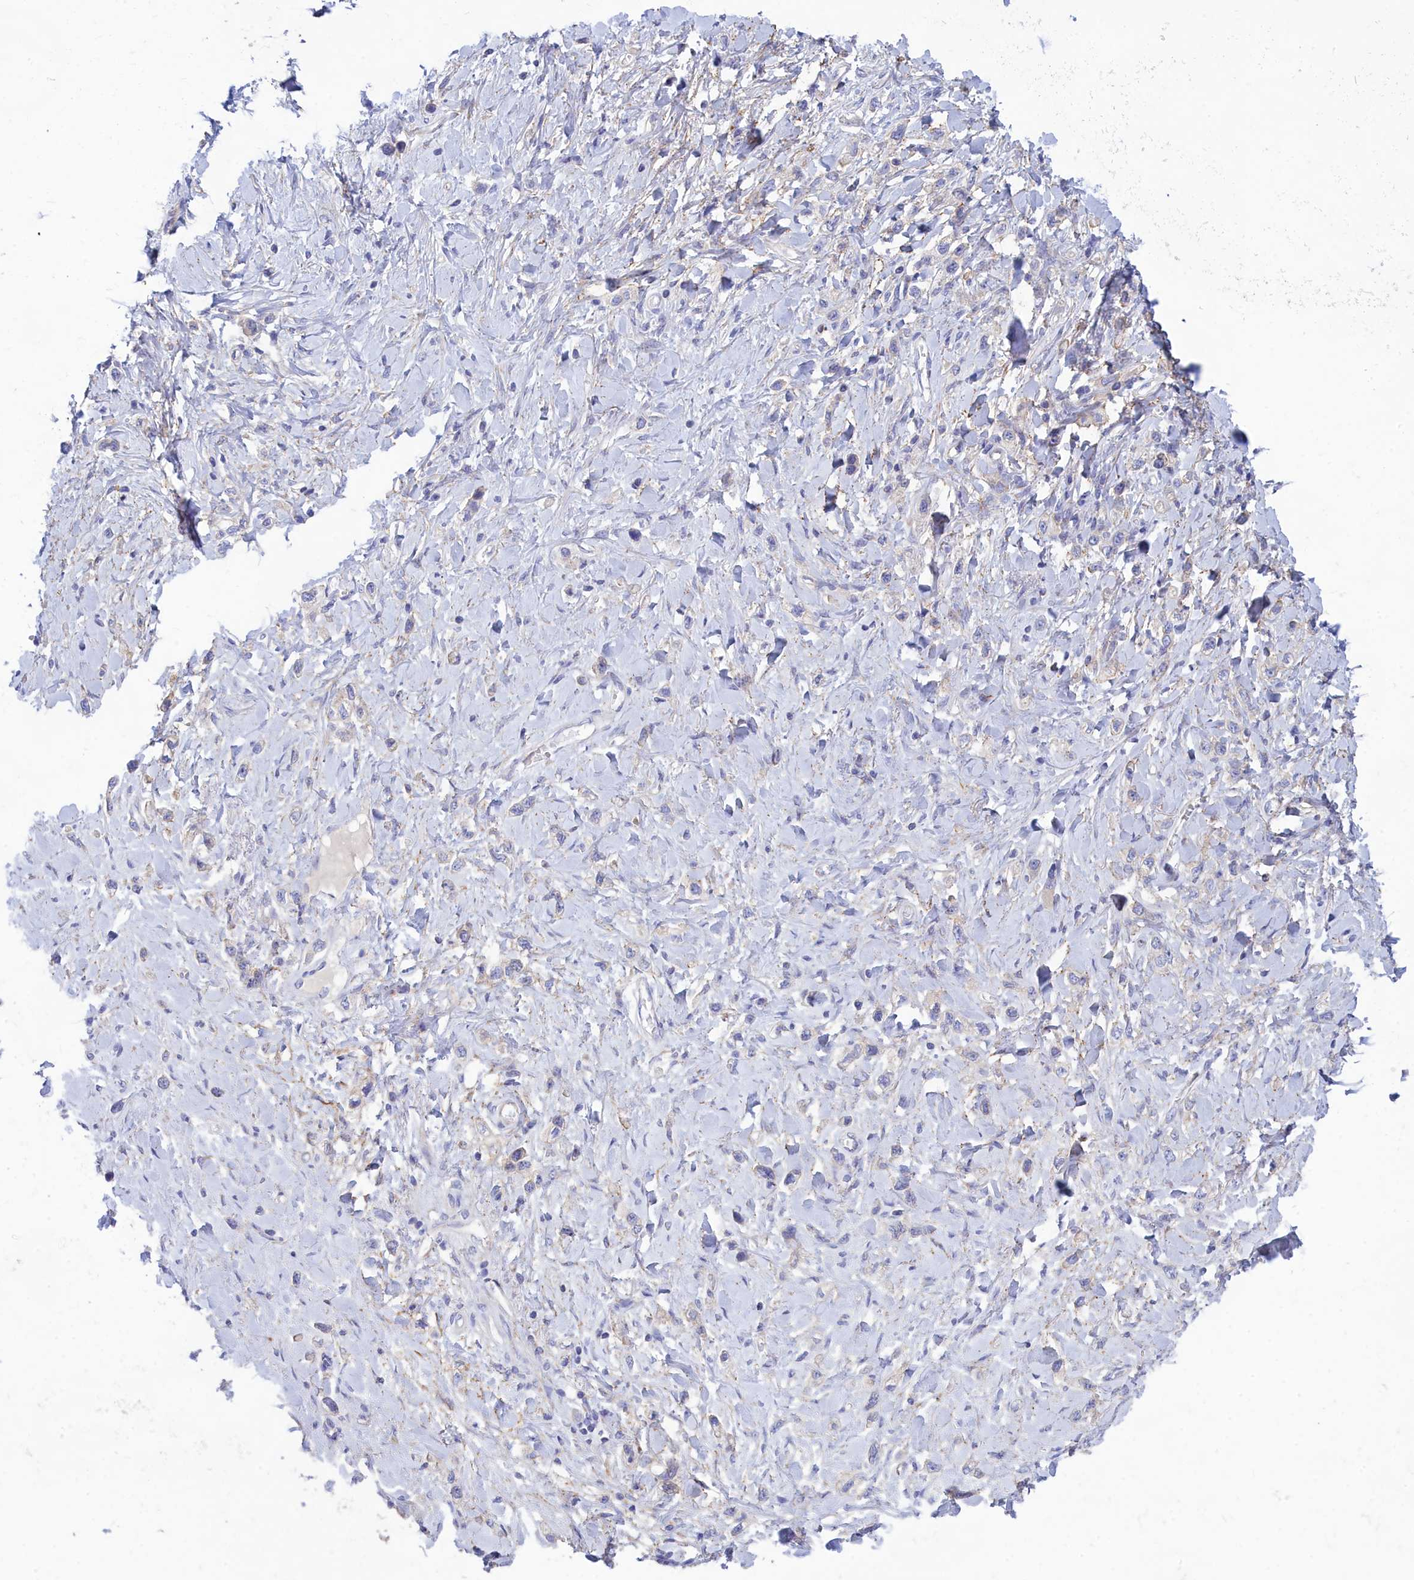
{"staining": {"intensity": "negative", "quantity": "none", "location": "none"}, "tissue": "stomach cancer", "cell_type": "Tumor cells", "image_type": "cancer", "snomed": [{"axis": "morphology", "description": "Adenocarcinoma, NOS"}, {"axis": "topography", "description": "Stomach"}], "caption": "Immunohistochemistry (IHC) of stomach adenocarcinoma reveals no staining in tumor cells.", "gene": "TMEM30B", "patient": {"sex": "female", "age": 65}}